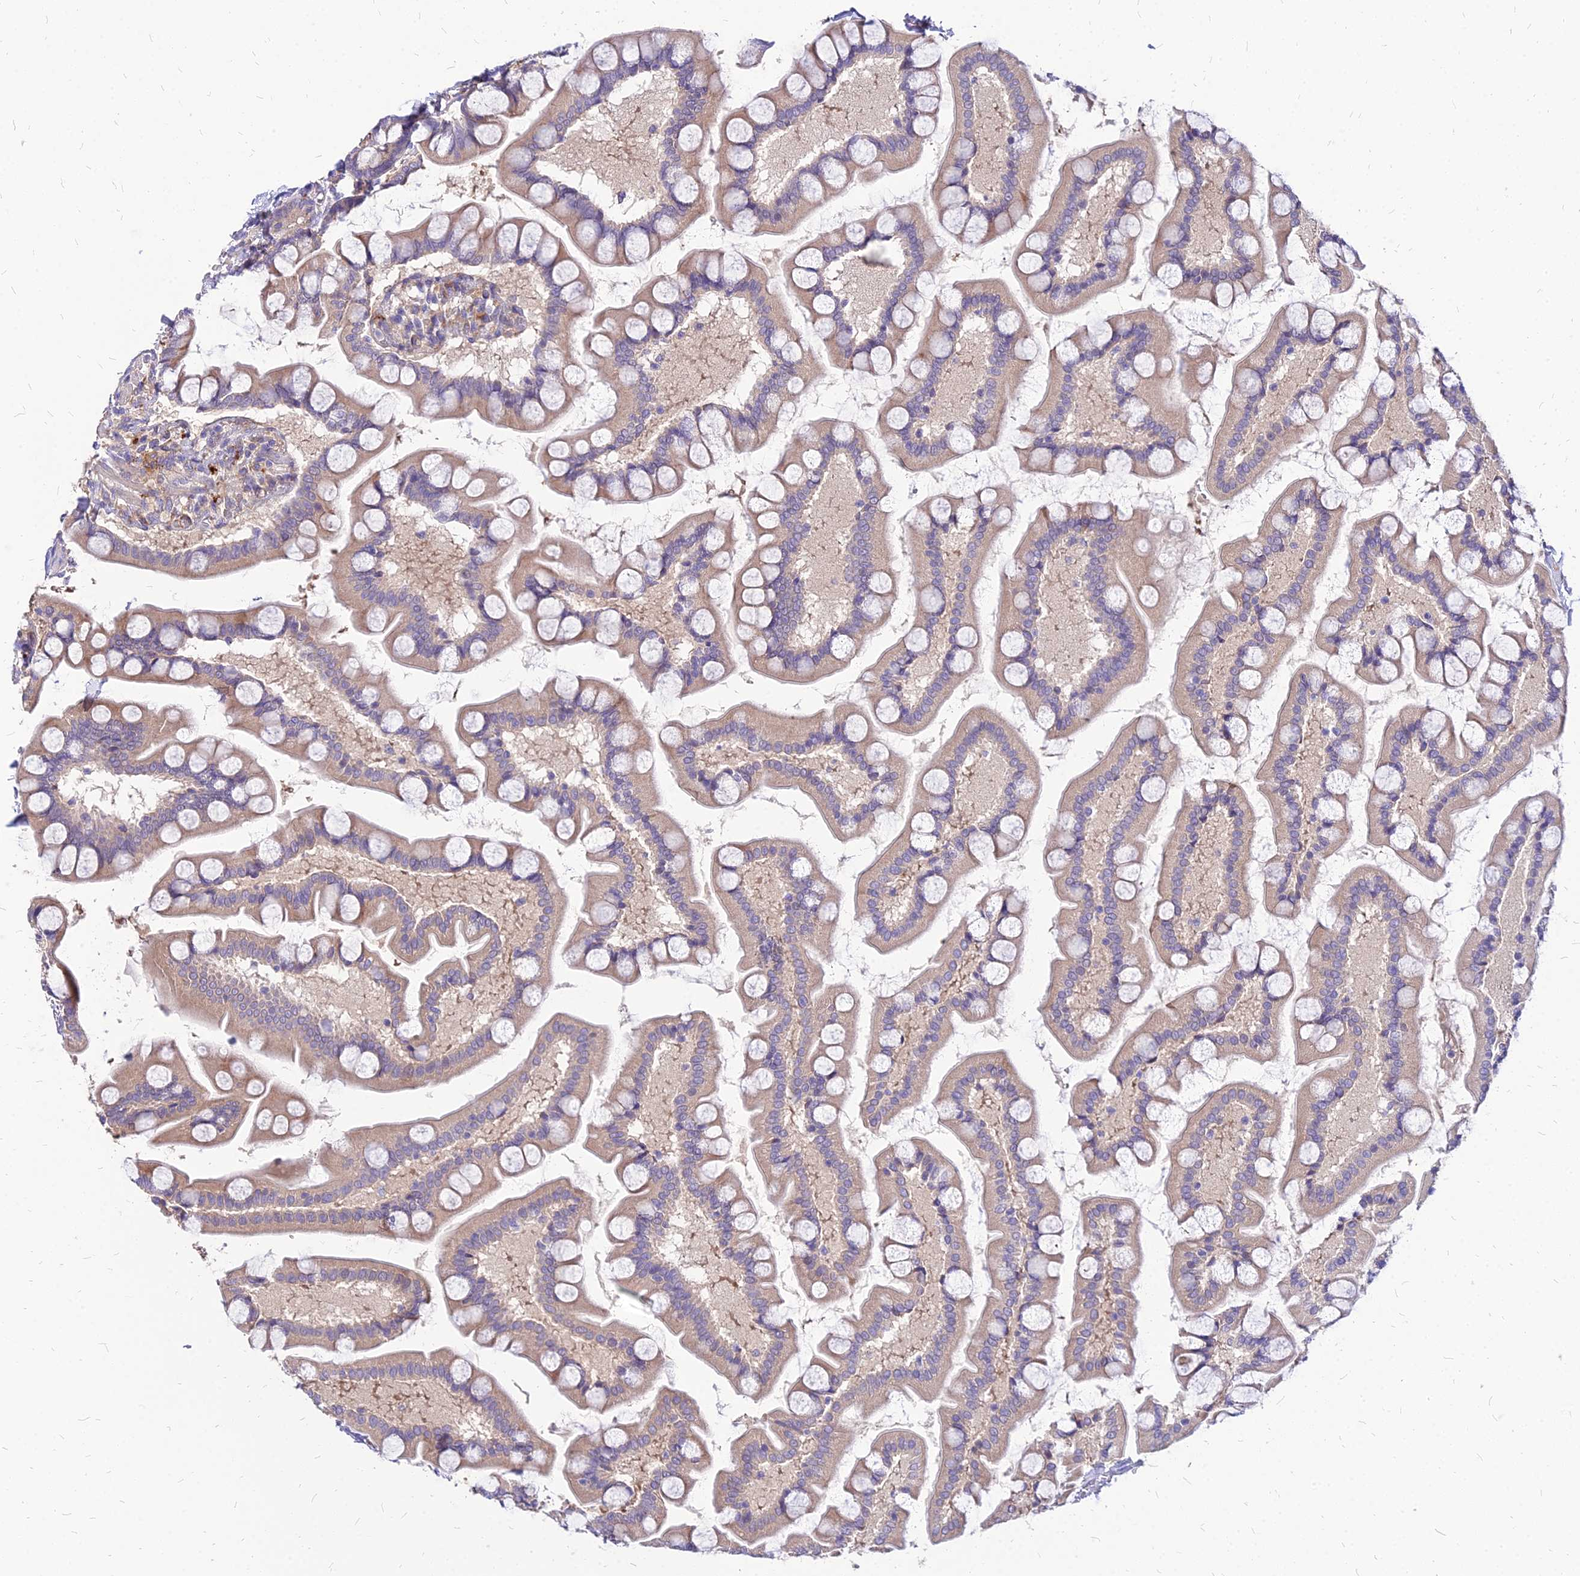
{"staining": {"intensity": "weak", "quantity": ">75%", "location": "cytoplasmic/membranous"}, "tissue": "small intestine", "cell_type": "Glandular cells", "image_type": "normal", "snomed": [{"axis": "morphology", "description": "Normal tissue, NOS"}, {"axis": "topography", "description": "Small intestine"}], "caption": "A brown stain highlights weak cytoplasmic/membranous positivity of a protein in glandular cells of normal human small intestine.", "gene": "COMMD10", "patient": {"sex": "male", "age": 41}}